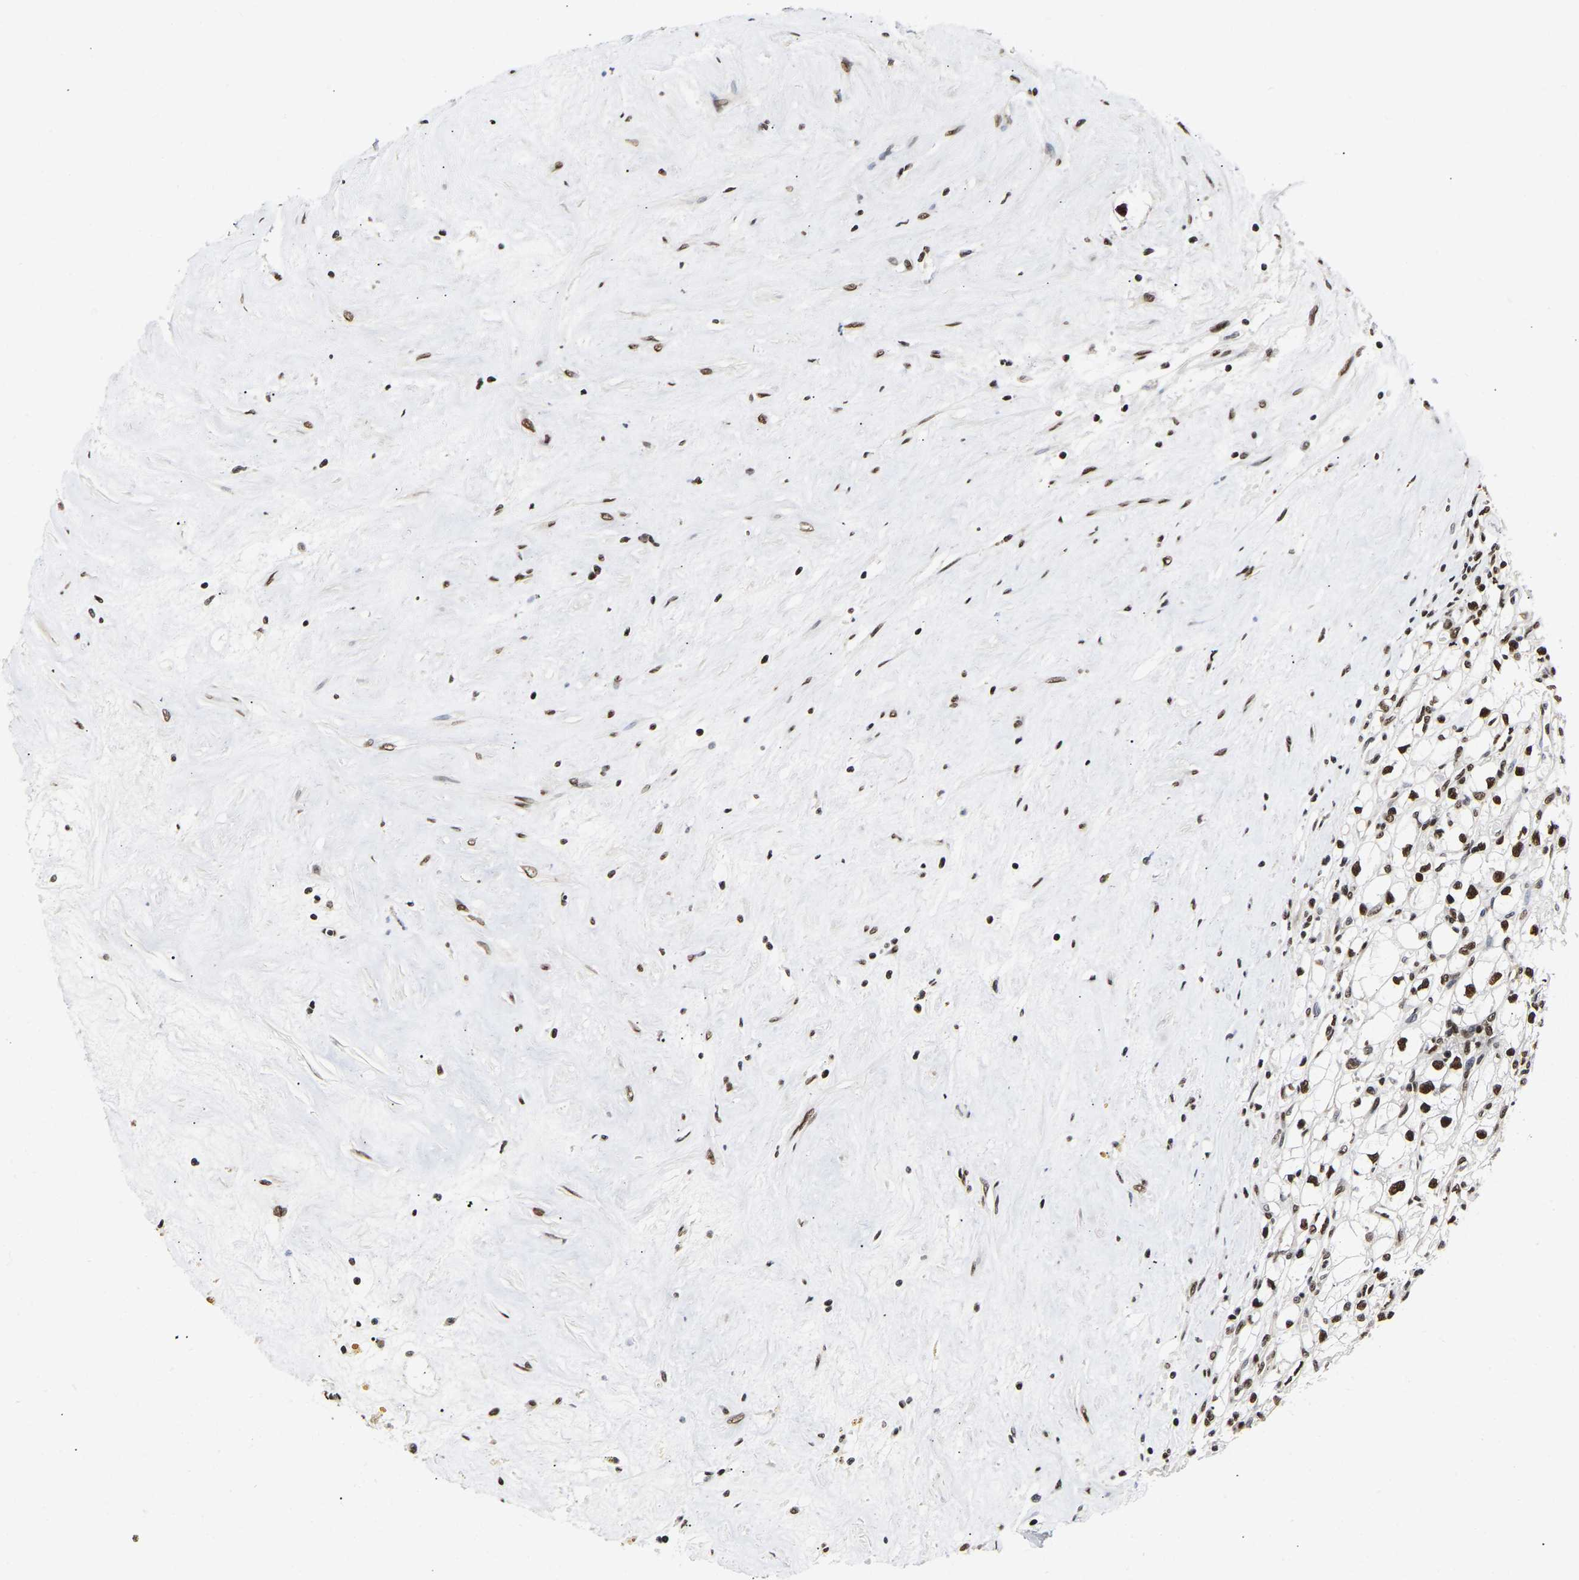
{"staining": {"intensity": "strong", "quantity": ">75%", "location": "nuclear"}, "tissue": "renal cancer", "cell_type": "Tumor cells", "image_type": "cancer", "snomed": [{"axis": "morphology", "description": "Adenocarcinoma, NOS"}, {"axis": "topography", "description": "Kidney"}], "caption": "Immunohistochemistry (IHC) (DAB) staining of renal cancer (adenocarcinoma) exhibits strong nuclear protein staining in about >75% of tumor cells. Using DAB (brown) and hematoxylin (blue) stains, captured at high magnification using brightfield microscopy.", "gene": "PSIP1", "patient": {"sex": "male", "age": 56}}